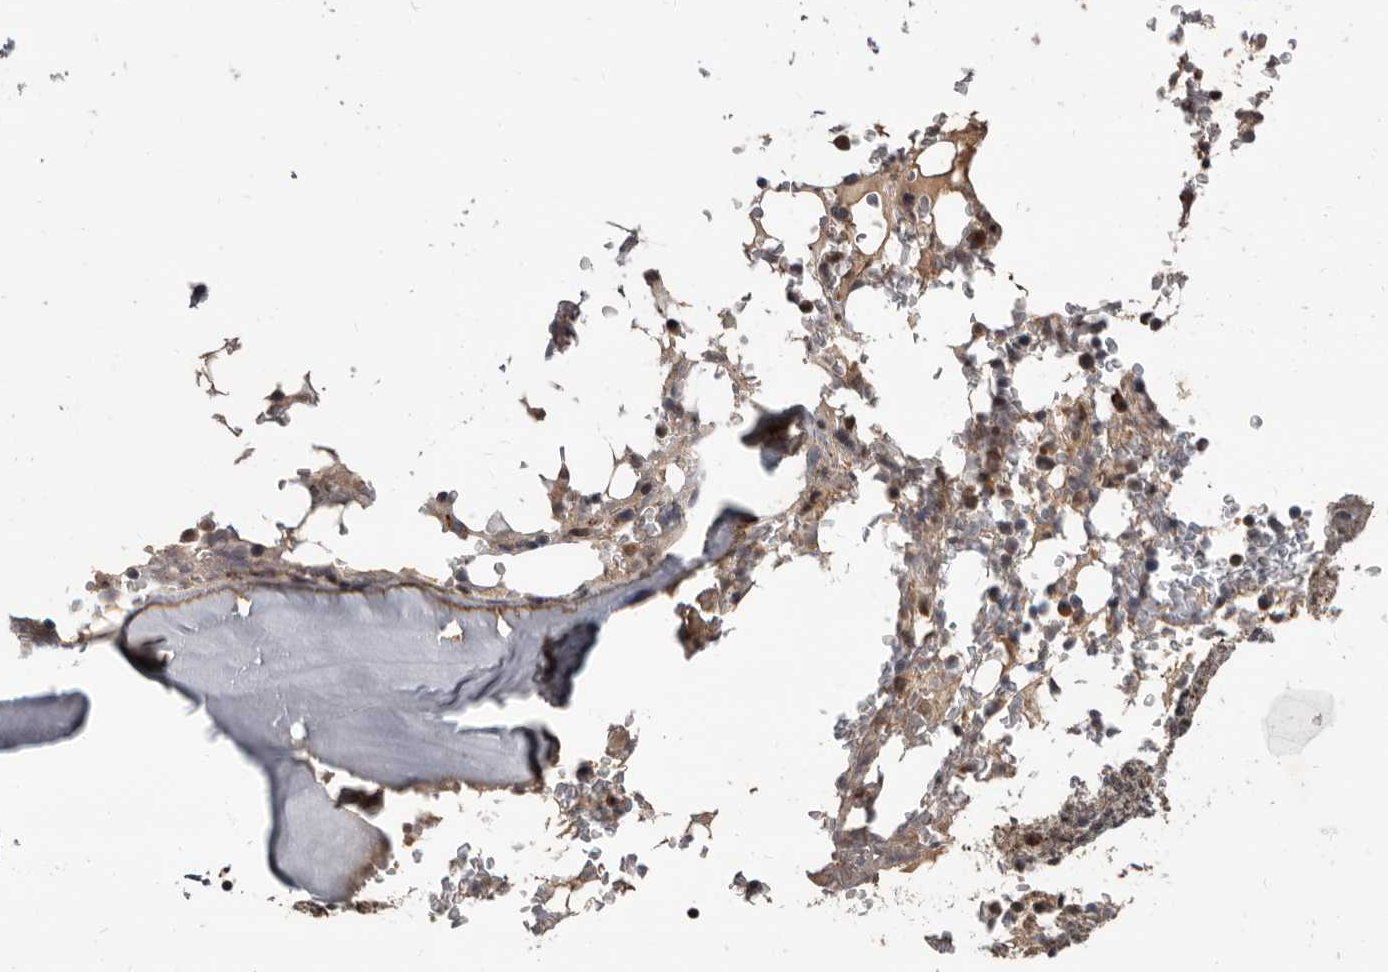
{"staining": {"intensity": "weak", "quantity": "25%-75%", "location": "nuclear"}, "tissue": "bone marrow", "cell_type": "Hematopoietic cells", "image_type": "normal", "snomed": [{"axis": "morphology", "description": "Normal tissue, NOS"}, {"axis": "topography", "description": "Bone marrow"}], "caption": "Bone marrow stained with DAB (3,3'-diaminobenzidine) immunohistochemistry (IHC) demonstrates low levels of weak nuclear expression in about 25%-75% of hematopoietic cells. (Stains: DAB (3,3'-diaminobenzidine) in brown, nuclei in blue, Microscopy: brightfield microscopy at high magnification).", "gene": "AHR", "patient": {"sex": "male", "age": 58}}